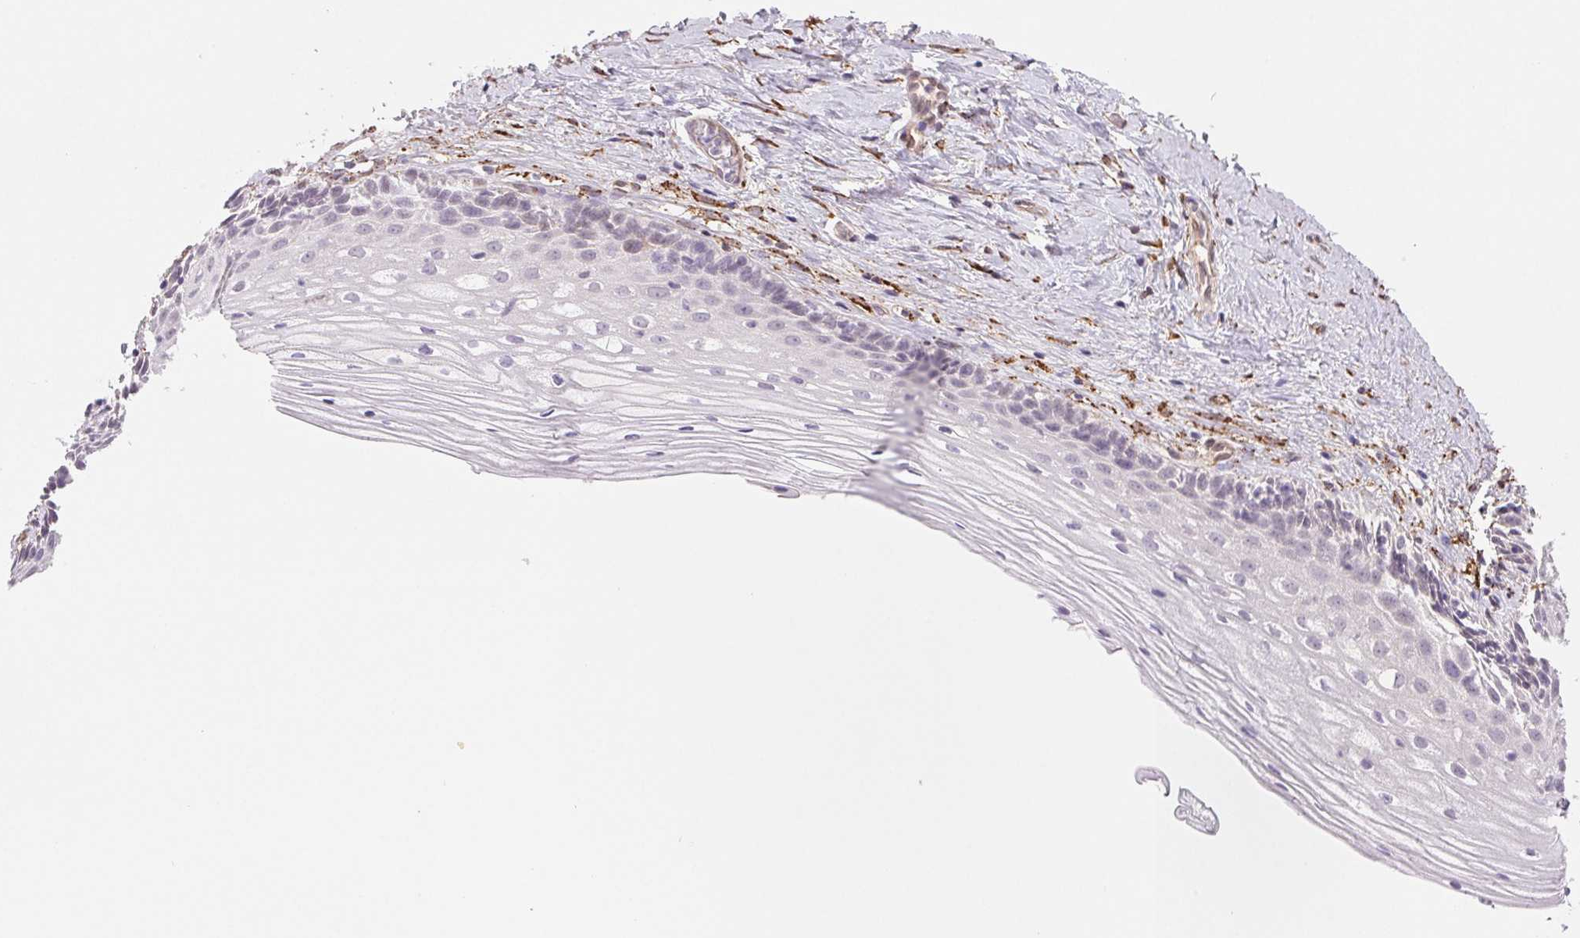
{"staining": {"intensity": "negative", "quantity": "none", "location": "none"}, "tissue": "vagina", "cell_type": "Squamous epithelial cells", "image_type": "normal", "snomed": [{"axis": "morphology", "description": "Normal tissue, NOS"}, {"axis": "topography", "description": "Vagina"}], "caption": "DAB (3,3'-diaminobenzidine) immunohistochemical staining of benign vagina reveals no significant expression in squamous epithelial cells. Brightfield microscopy of IHC stained with DAB (3,3'-diaminobenzidine) (brown) and hematoxylin (blue), captured at high magnification.", "gene": "FKBP10", "patient": {"sex": "female", "age": 45}}